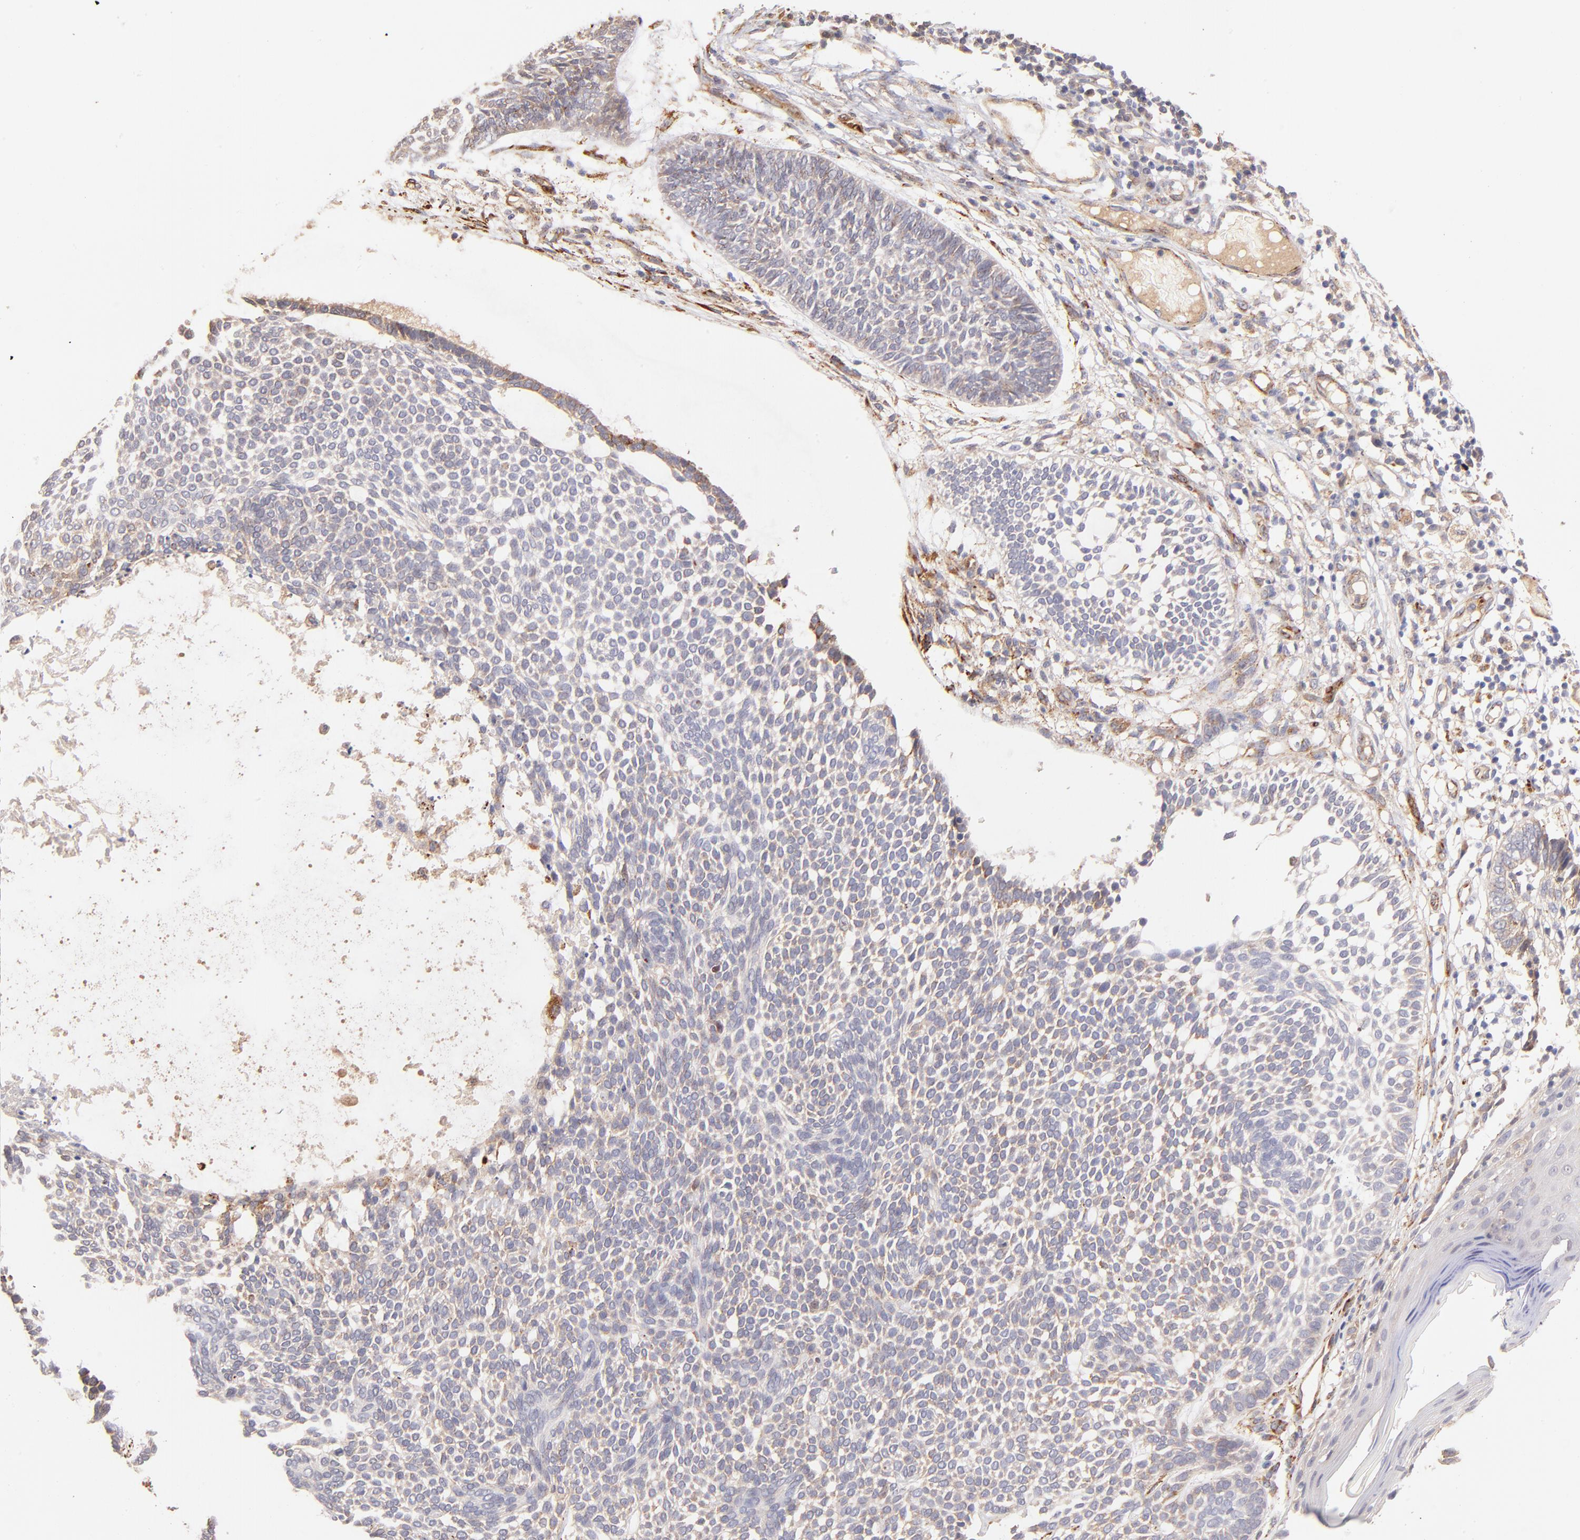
{"staining": {"intensity": "negative", "quantity": "none", "location": "none"}, "tissue": "skin cancer", "cell_type": "Tumor cells", "image_type": "cancer", "snomed": [{"axis": "morphology", "description": "Basal cell carcinoma"}, {"axis": "topography", "description": "Skin"}], "caption": "The micrograph demonstrates no significant positivity in tumor cells of skin basal cell carcinoma. The staining was performed using DAB (3,3'-diaminobenzidine) to visualize the protein expression in brown, while the nuclei were stained in blue with hematoxylin (Magnification: 20x).", "gene": "SPARC", "patient": {"sex": "male", "age": 87}}